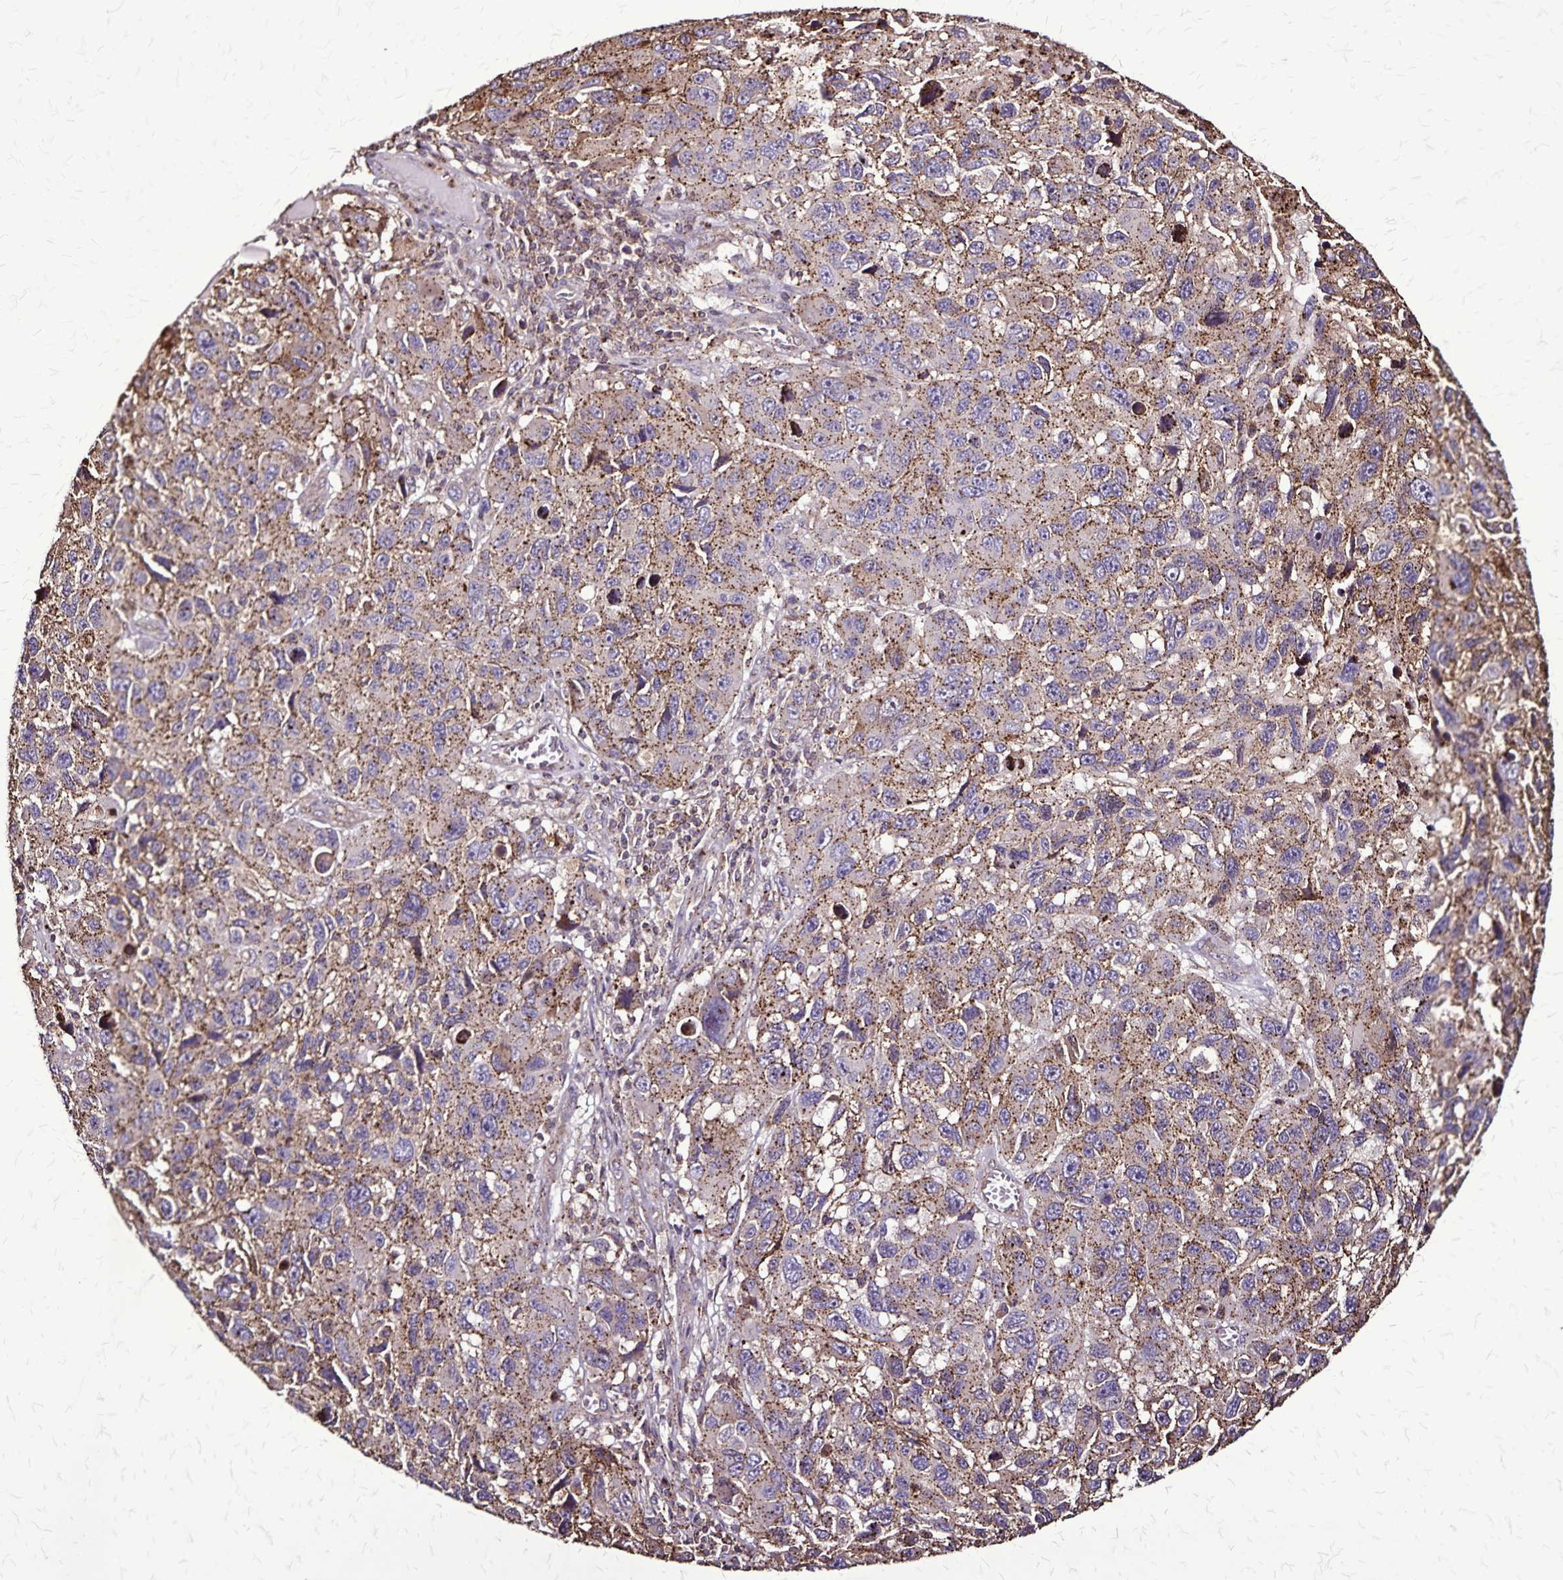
{"staining": {"intensity": "moderate", "quantity": ">75%", "location": "cytoplasmic/membranous"}, "tissue": "melanoma", "cell_type": "Tumor cells", "image_type": "cancer", "snomed": [{"axis": "morphology", "description": "Malignant melanoma, NOS"}, {"axis": "topography", "description": "Skin"}], "caption": "Human melanoma stained with a brown dye displays moderate cytoplasmic/membranous positive staining in approximately >75% of tumor cells.", "gene": "CHMP1B", "patient": {"sex": "male", "age": 53}}